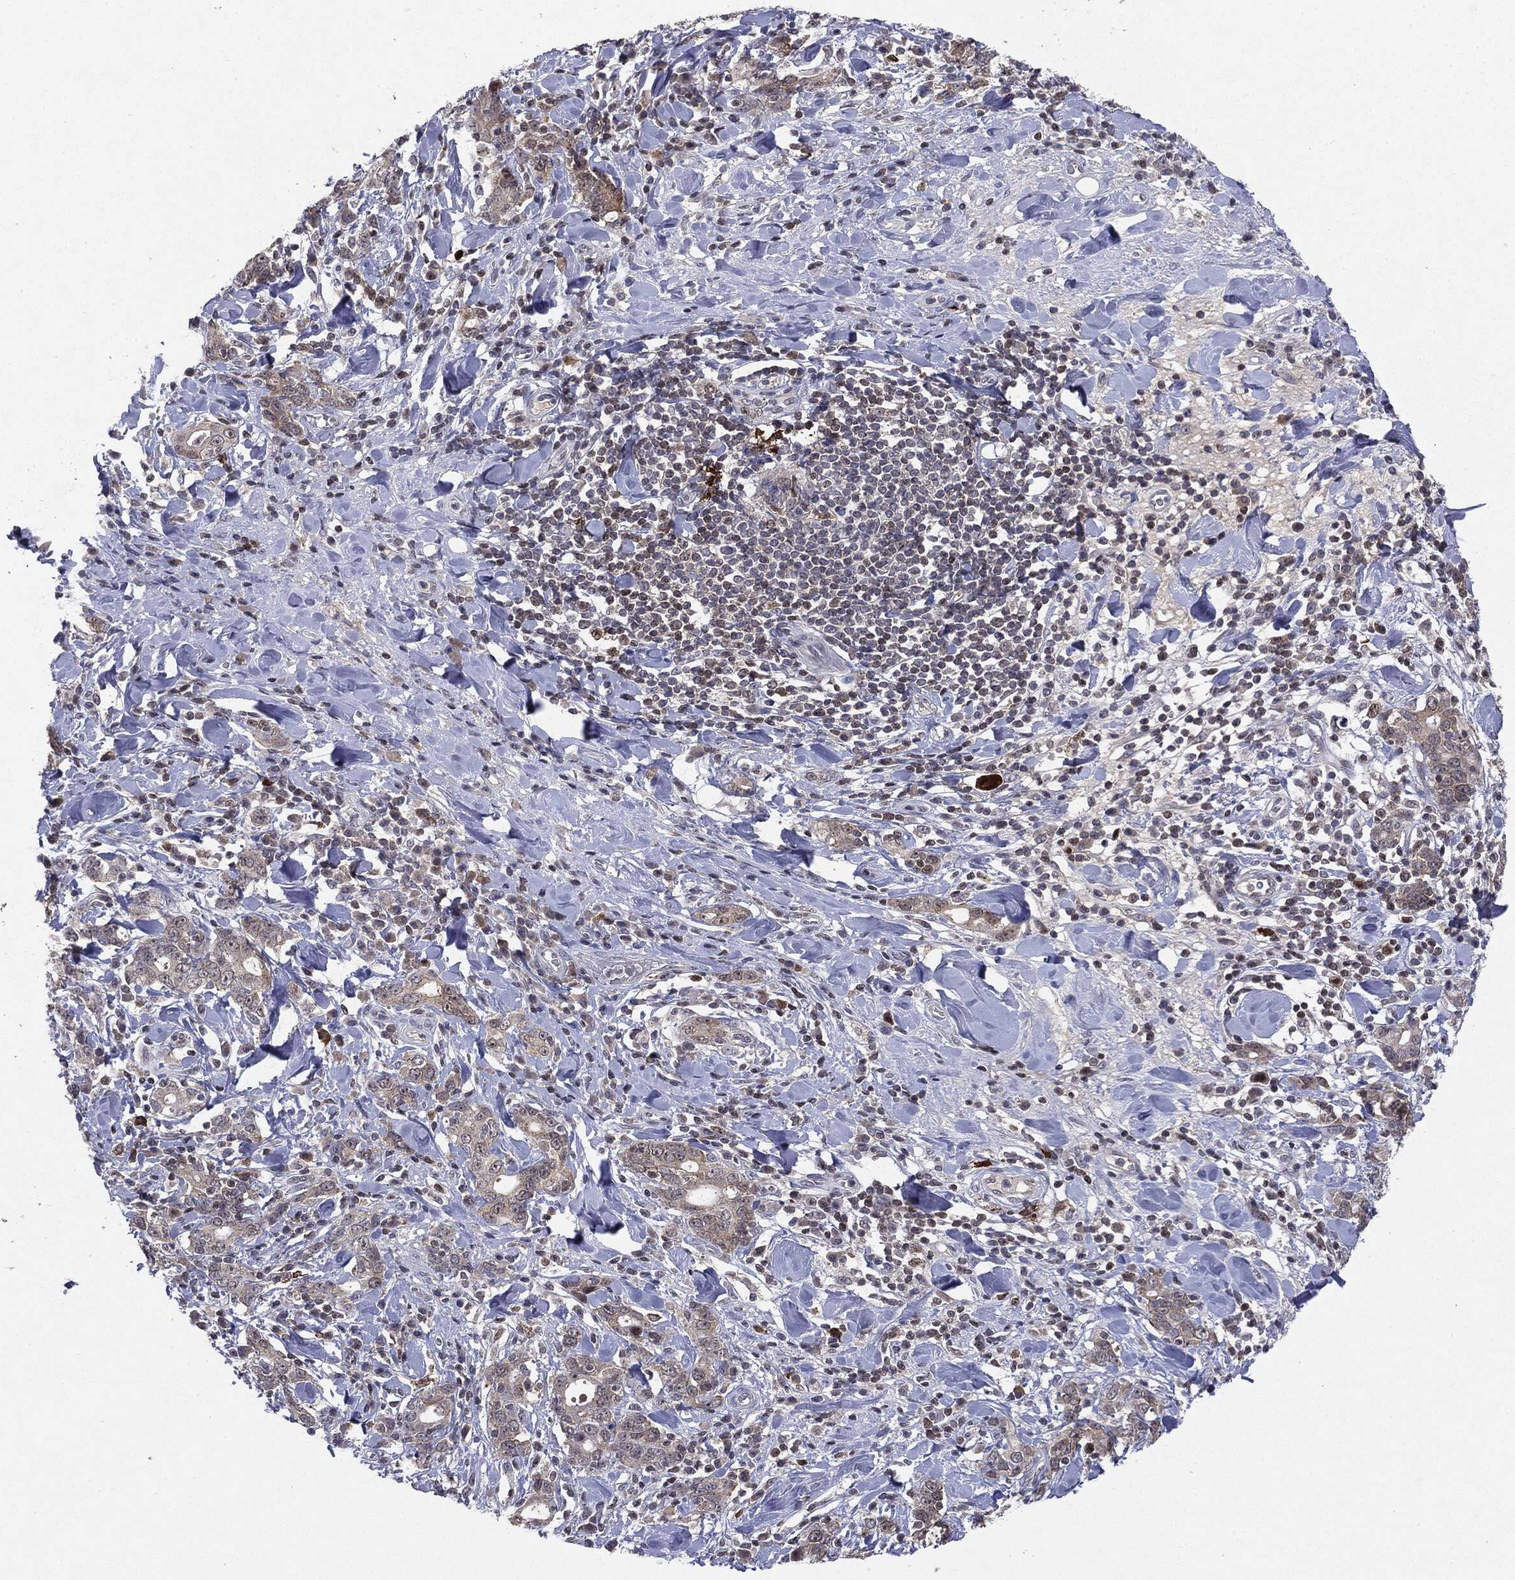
{"staining": {"intensity": "negative", "quantity": "none", "location": "none"}, "tissue": "stomach cancer", "cell_type": "Tumor cells", "image_type": "cancer", "snomed": [{"axis": "morphology", "description": "Adenocarcinoma, NOS"}, {"axis": "topography", "description": "Stomach"}], "caption": "This is an immunohistochemistry micrograph of stomach cancer. There is no expression in tumor cells.", "gene": "KIF2C", "patient": {"sex": "male", "age": 79}}